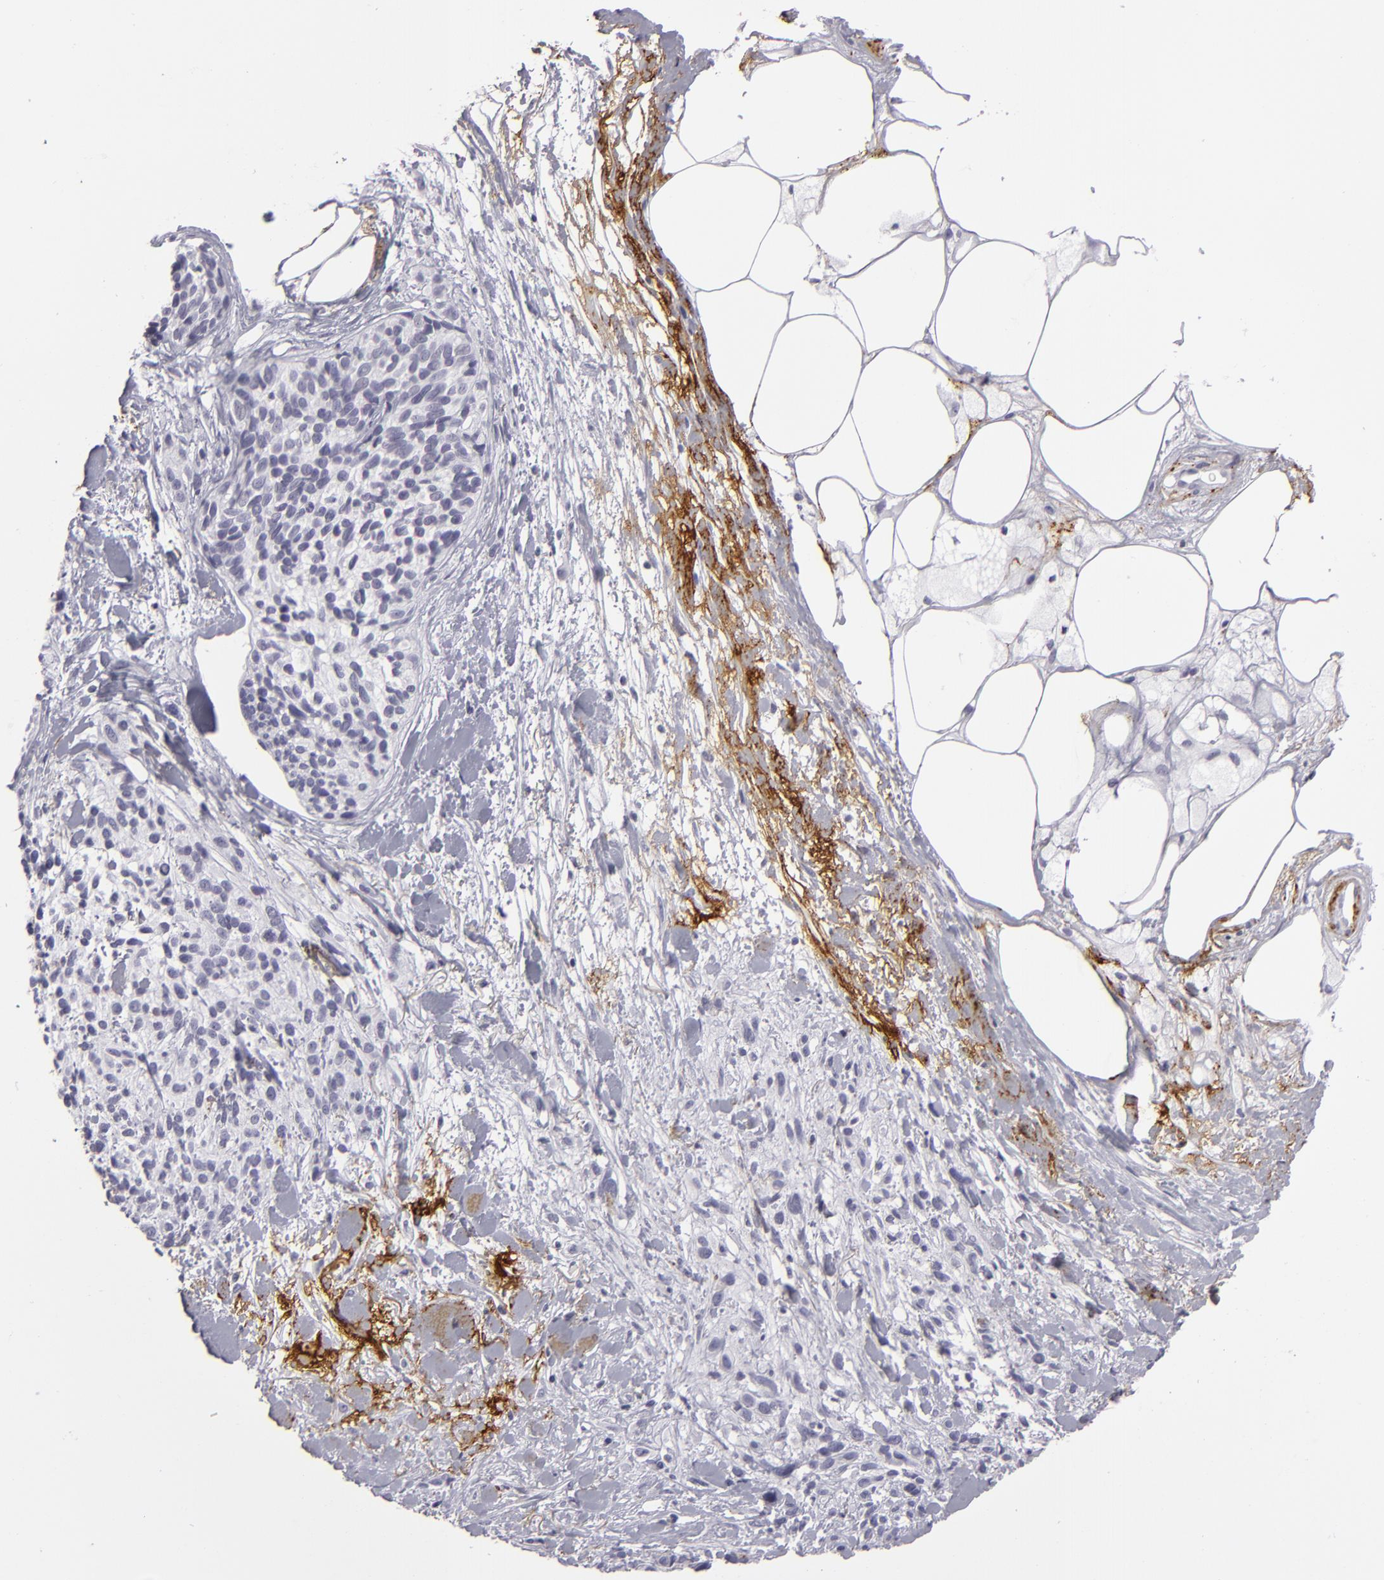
{"staining": {"intensity": "negative", "quantity": "none", "location": "none"}, "tissue": "melanoma", "cell_type": "Tumor cells", "image_type": "cancer", "snomed": [{"axis": "morphology", "description": "Malignant melanoma, NOS"}, {"axis": "topography", "description": "Skin"}], "caption": "An image of human melanoma is negative for staining in tumor cells.", "gene": "C9", "patient": {"sex": "female", "age": 85}}